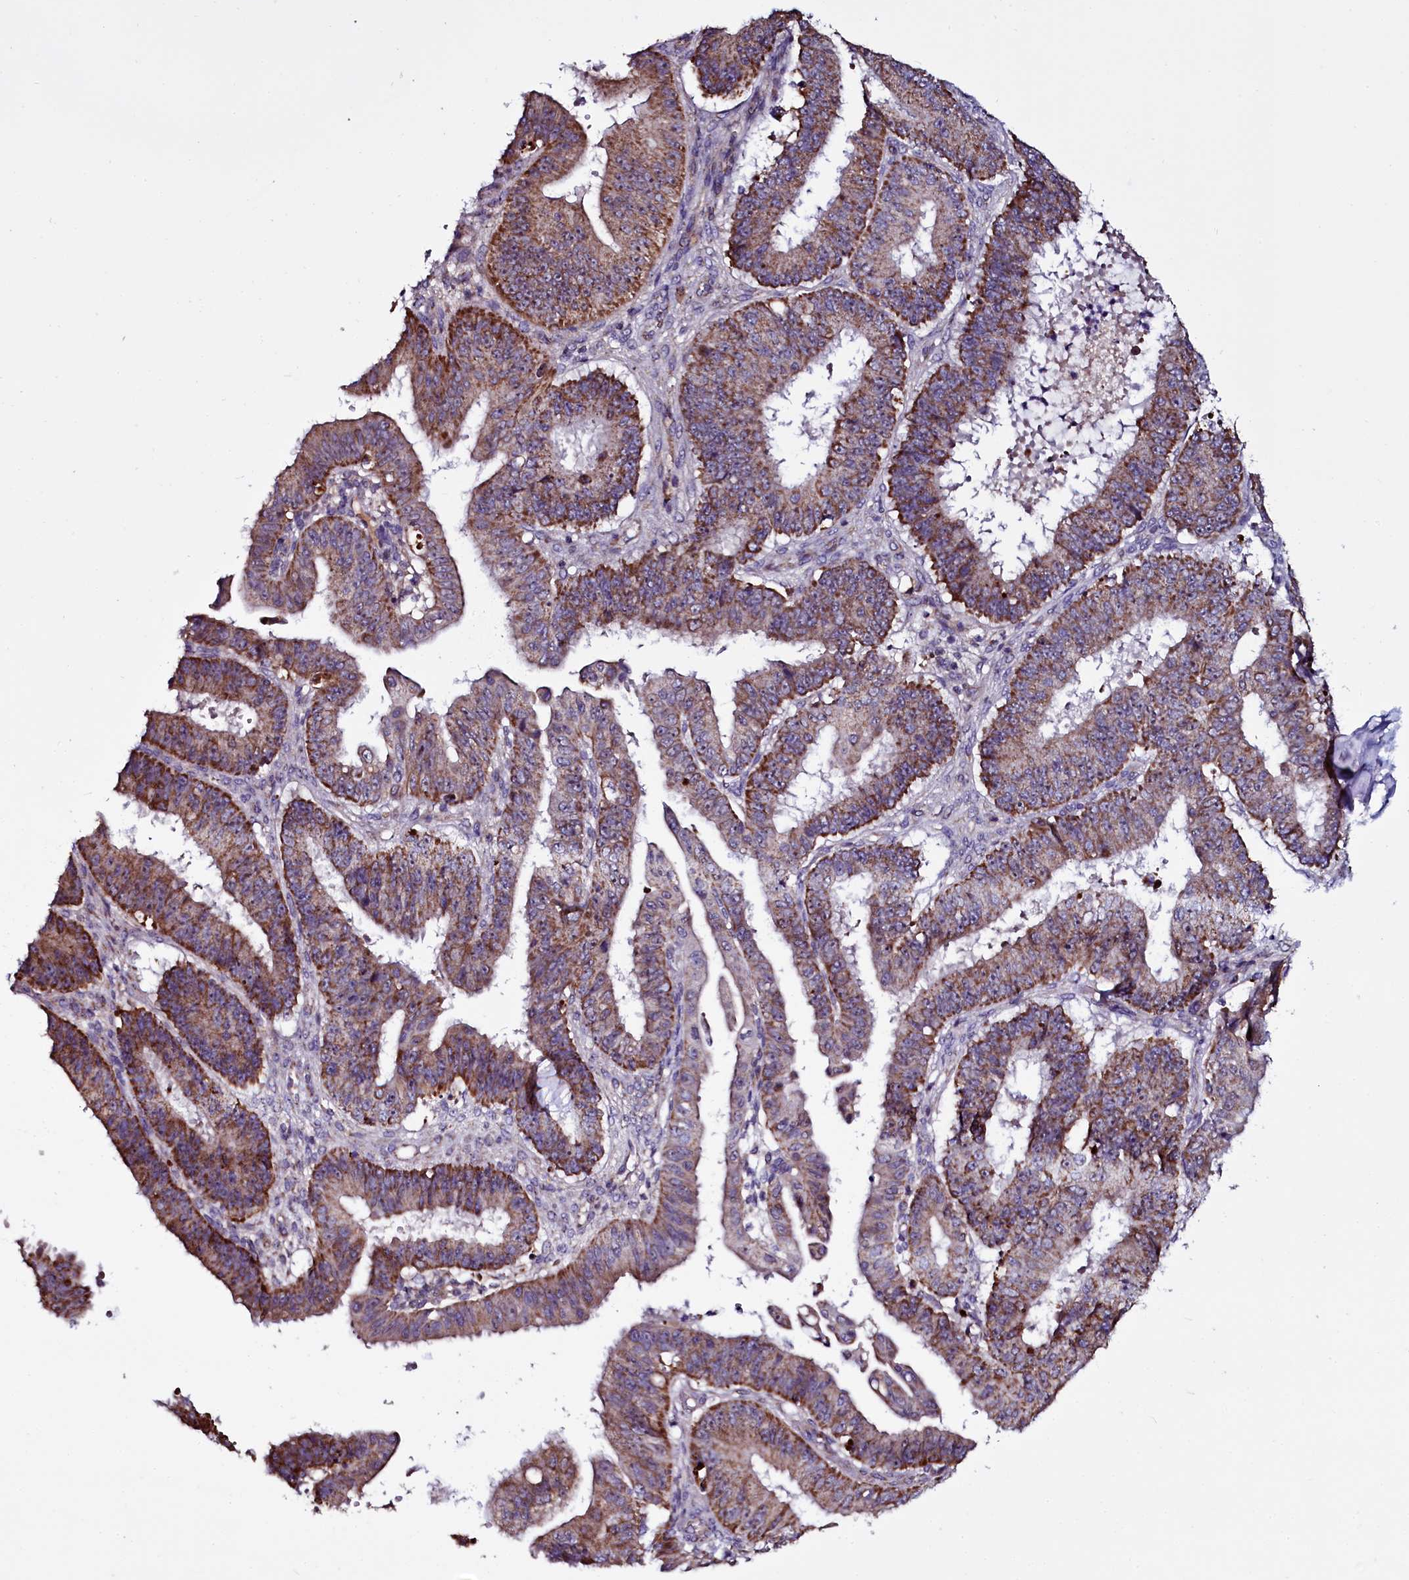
{"staining": {"intensity": "strong", "quantity": ">75%", "location": "cytoplasmic/membranous,nuclear"}, "tissue": "ovarian cancer", "cell_type": "Tumor cells", "image_type": "cancer", "snomed": [{"axis": "morphology", "description": "Carcinoma, endometroid"}, {"axis": "topography", "description": "Appendix"}, {"axis": "topography", "description": "Ovary"}], "caption": "Immunohistochemical staining of human ovarian endometroid carcinoma exhibits high levels of strong cytoplasmic/membranous and nuclear protein expression in about >75% of tumor cells.", "gene": "NAA80", "patient": {"sex": "female", "age": 42}}